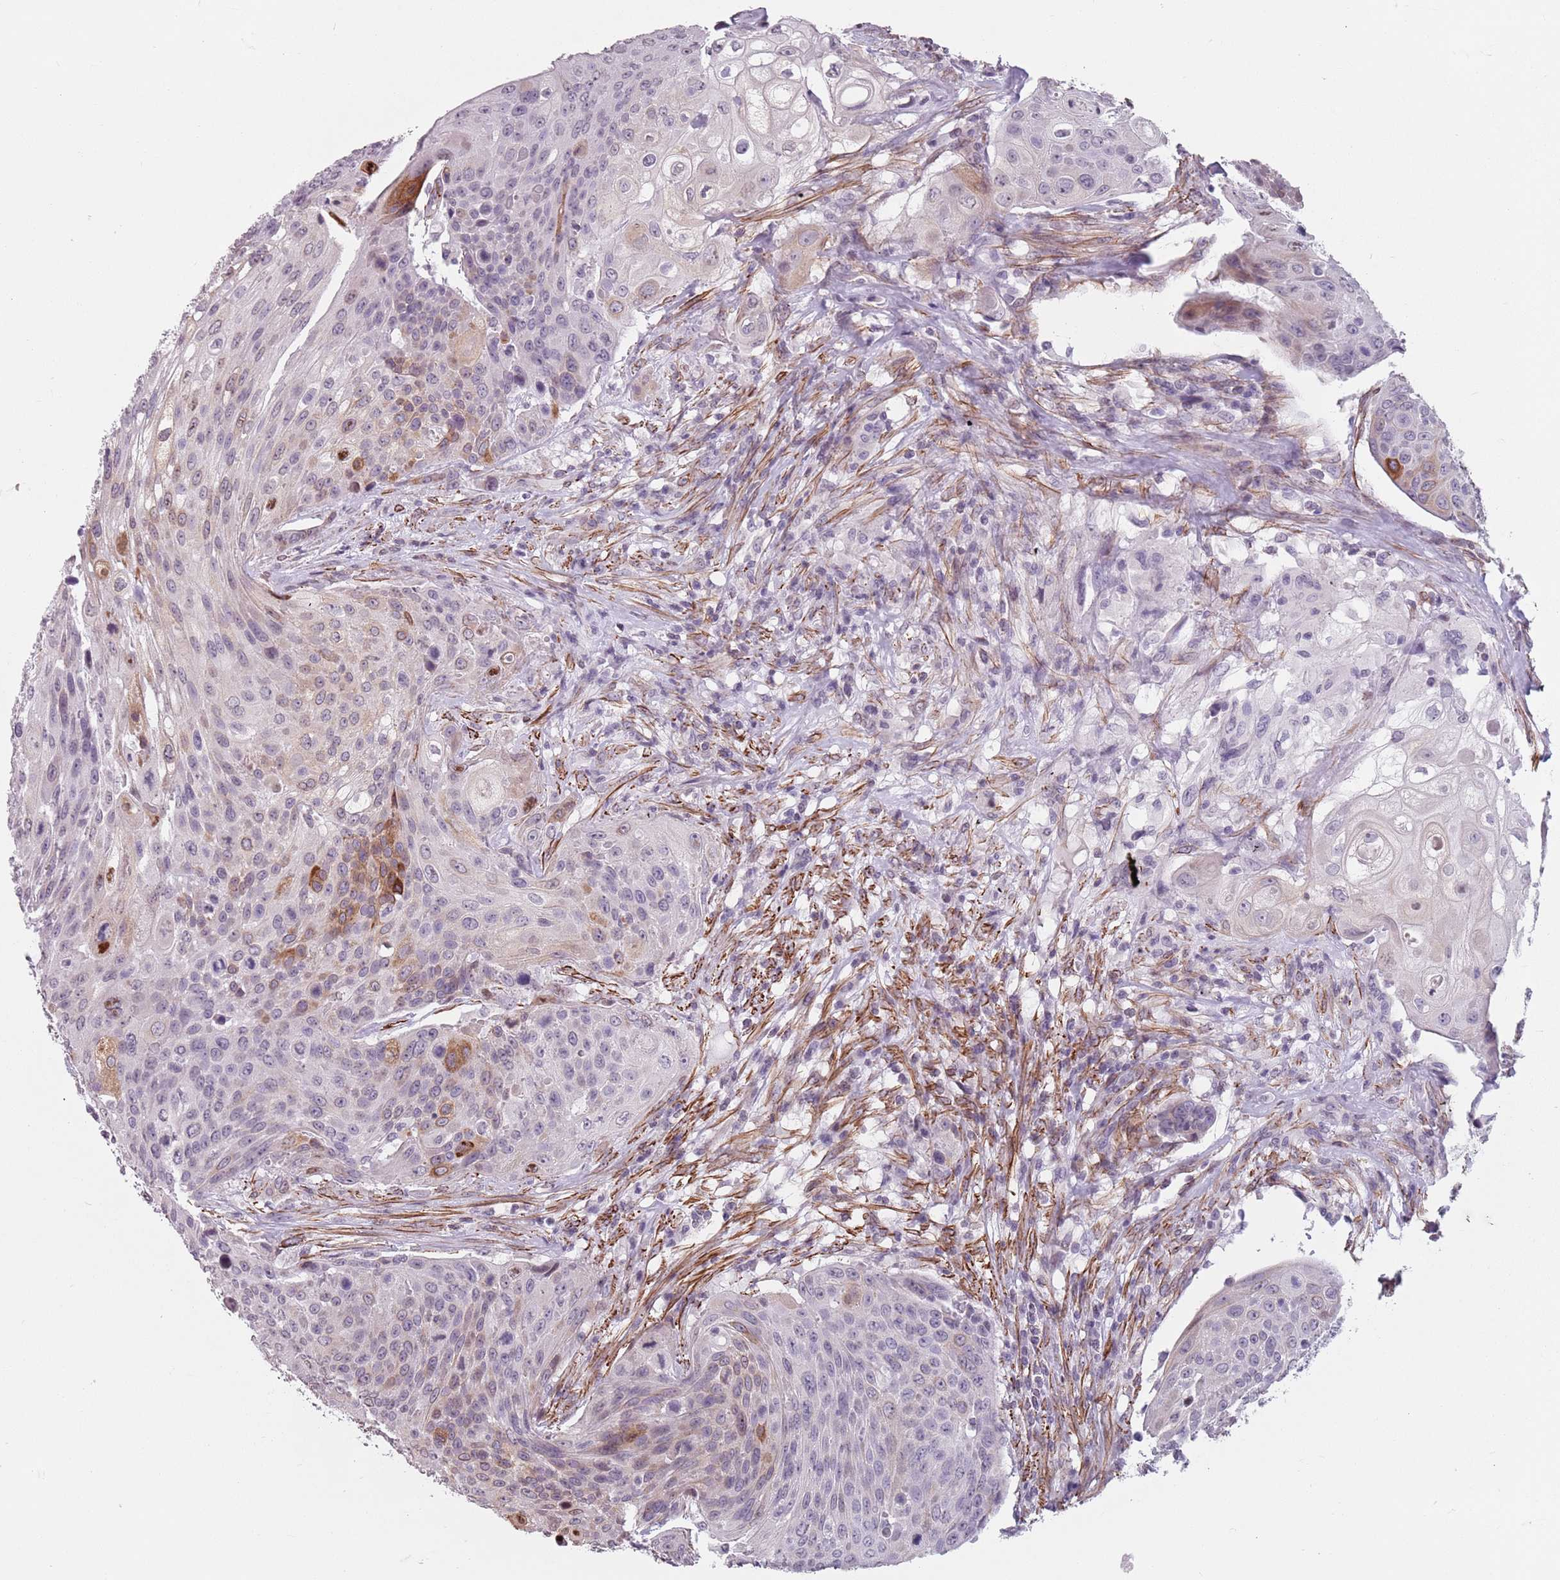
{"staining": {"intensity": "moderate", "quantity": "<25%", "location": "cytoplasmic/membranous"}, "tissue": "urothelial cancer", "cell_type": "Tumor cells", "image_type": "cancer", "snomed": [{"axis": "morphology", "description": "Urothelial carcinoma, High grade"}, {"axis": "topography", "description": "Urinary bladder"}], "caption": "The histopathology image demonstrates immunohistochemical staining of urothelial carcinoma (high-grade). There is moderate cytoplasmic/membranous expression is seen in about <25% of tumor cells. (DAB IHC with brightfield microscopy, high magnification).", "gene": "TMC4", "patient": {"sex": "female", "age": 70}}